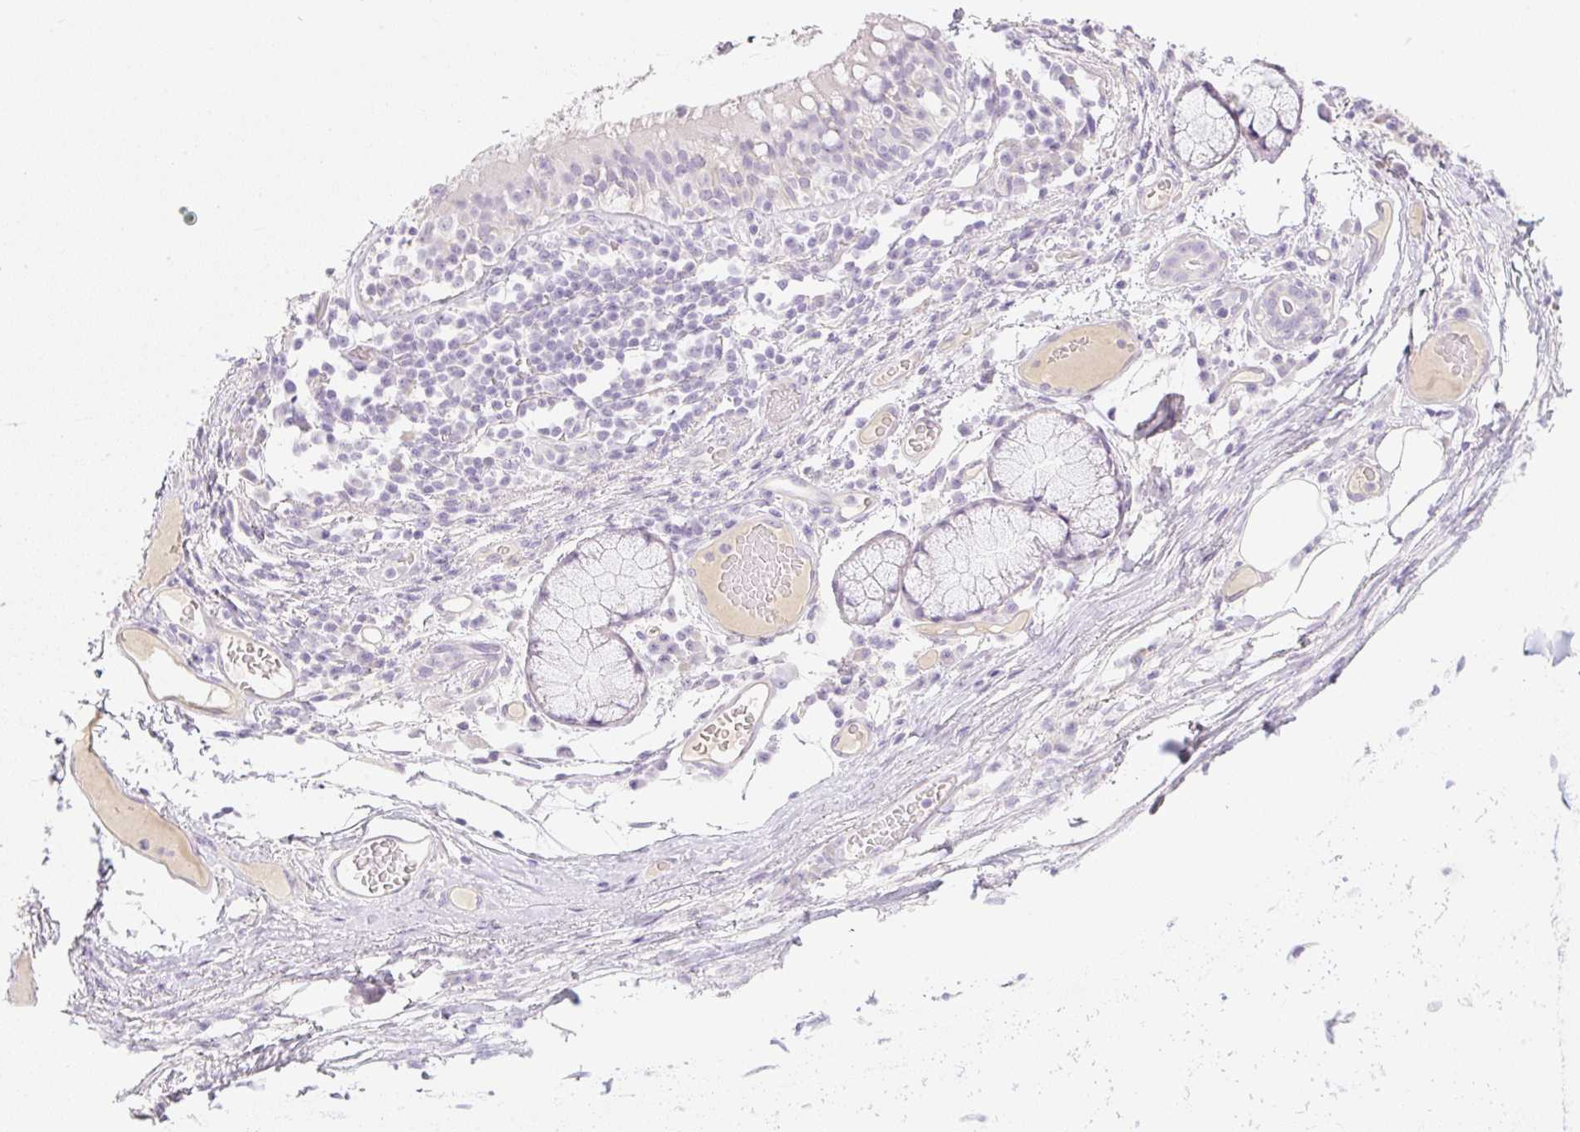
{"staining": {"intensity": "negative", "quantity": "none", "location": "none"}, "tissue": "adipose tissue", "cell_type": "Adipocytes", "image_type": "normal", "snomed": [{"axis": "morphology", "description": "Normal tissue, NOS"}, {"axis": "topography", "description": "Cartilage tissue"}, {"axis": "topography", "description": "Bronchus"}], "caption": "The image displays no staining of adipocytes in normal adipose tissue. (Stains: DAB (3,3'-diaminobenzidine) immunohistochemistry (IHC) with hematoxylin counter stain, Microscopy: brightfield microscopy at high magnification).", "gene": "MIA2", "patient": {"sex": "male", "age": 56}}